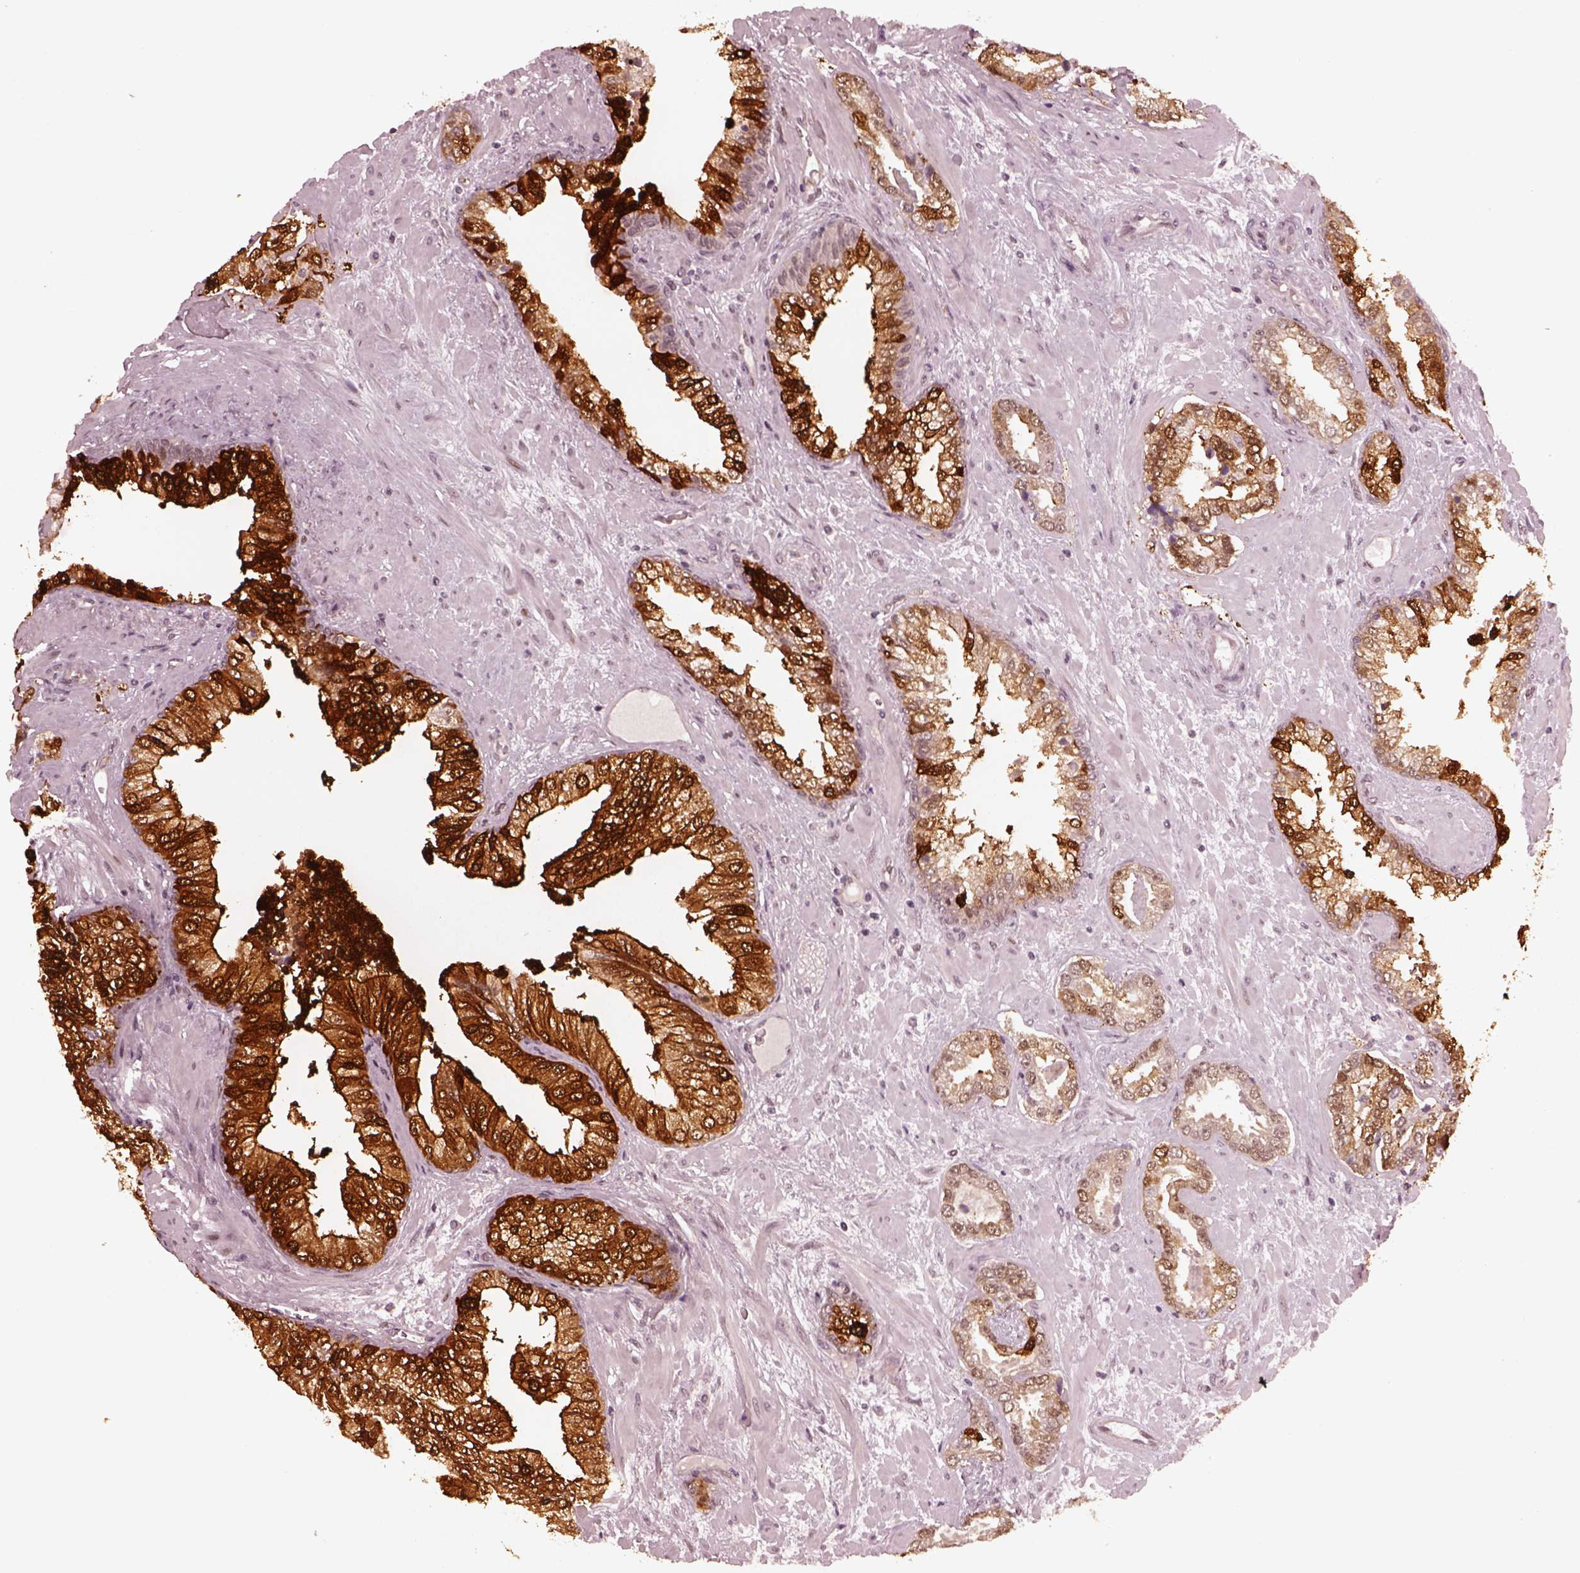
{"staining": {"intensity": "strong", "quantity": ">75%", "location": "cytoplasmic/membranous,nuclear"}, "tissue": "prostate cancer", "cell_type": "Tumor cells", "image_type": "cancer", "snomed": [{"axis": "morphology", "description": "Adenocarcinoma, Low grade"}, {"axis": "topography", "description": "Prostate"}], "caption": "Protein expression analysis of human prostate cancer reveals strong cytoplasmic/membranous and nuclear expression in about >75% of tumor cells. The staining was performed using DAB, with brown indicating positive protein expression. Nuclei are stained blue with hematoxylin.", "gene": "TRIB3", "patient": {"sex": "male", "age": 61}}